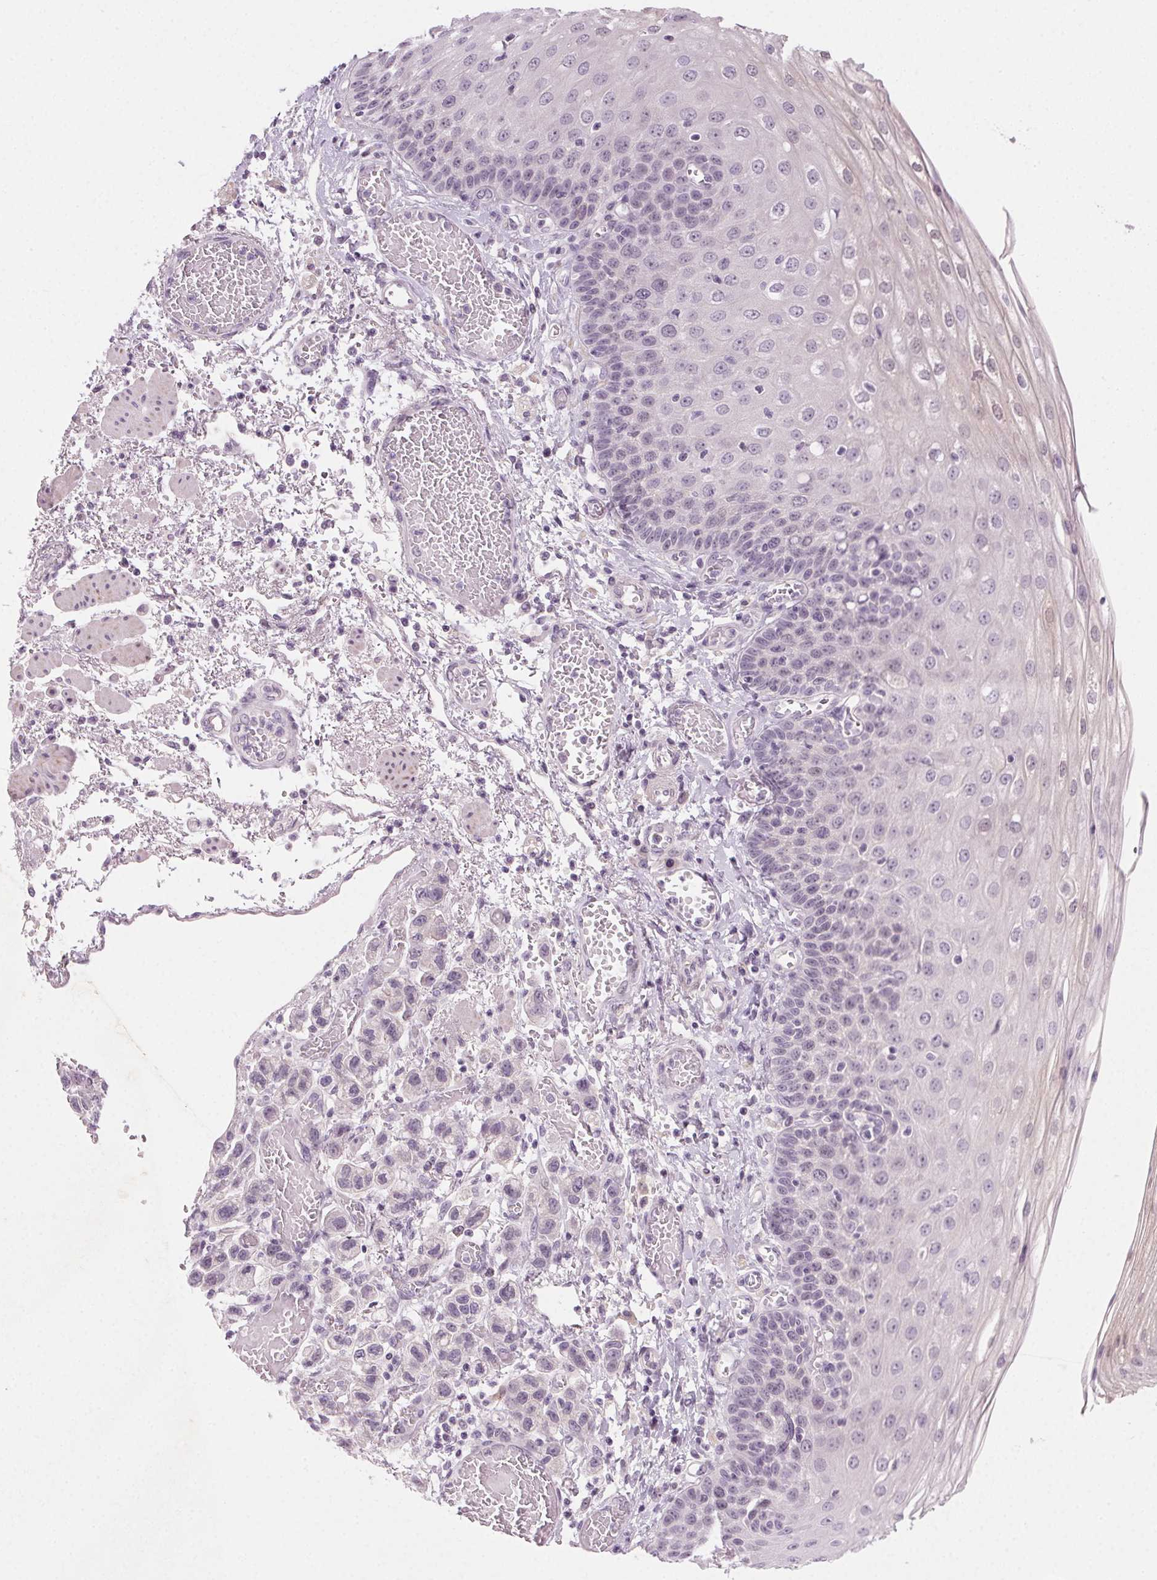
{"staining": {"intensity": "weak", "quantity": "<25%", "location": "nuclear"}, "tissue": "esophagus", "cell_type": "Squamous epithelial cells", "image_type": "normal", "snomed": [{"axis": "morphology", "description": "Normal tissue, NOS"}, {"axis": "morphology", "description": "Adenocarcinoma, NOS"}, {"axis": "topography", "description": "Esophagus"}], "caption": "Immunohistochemical staining of unremarkable esophagus demonstrates no significant expression in squamous epithelial cells.", "gene": "HSF5", "patient": {"sex": "male", "age": 81}}